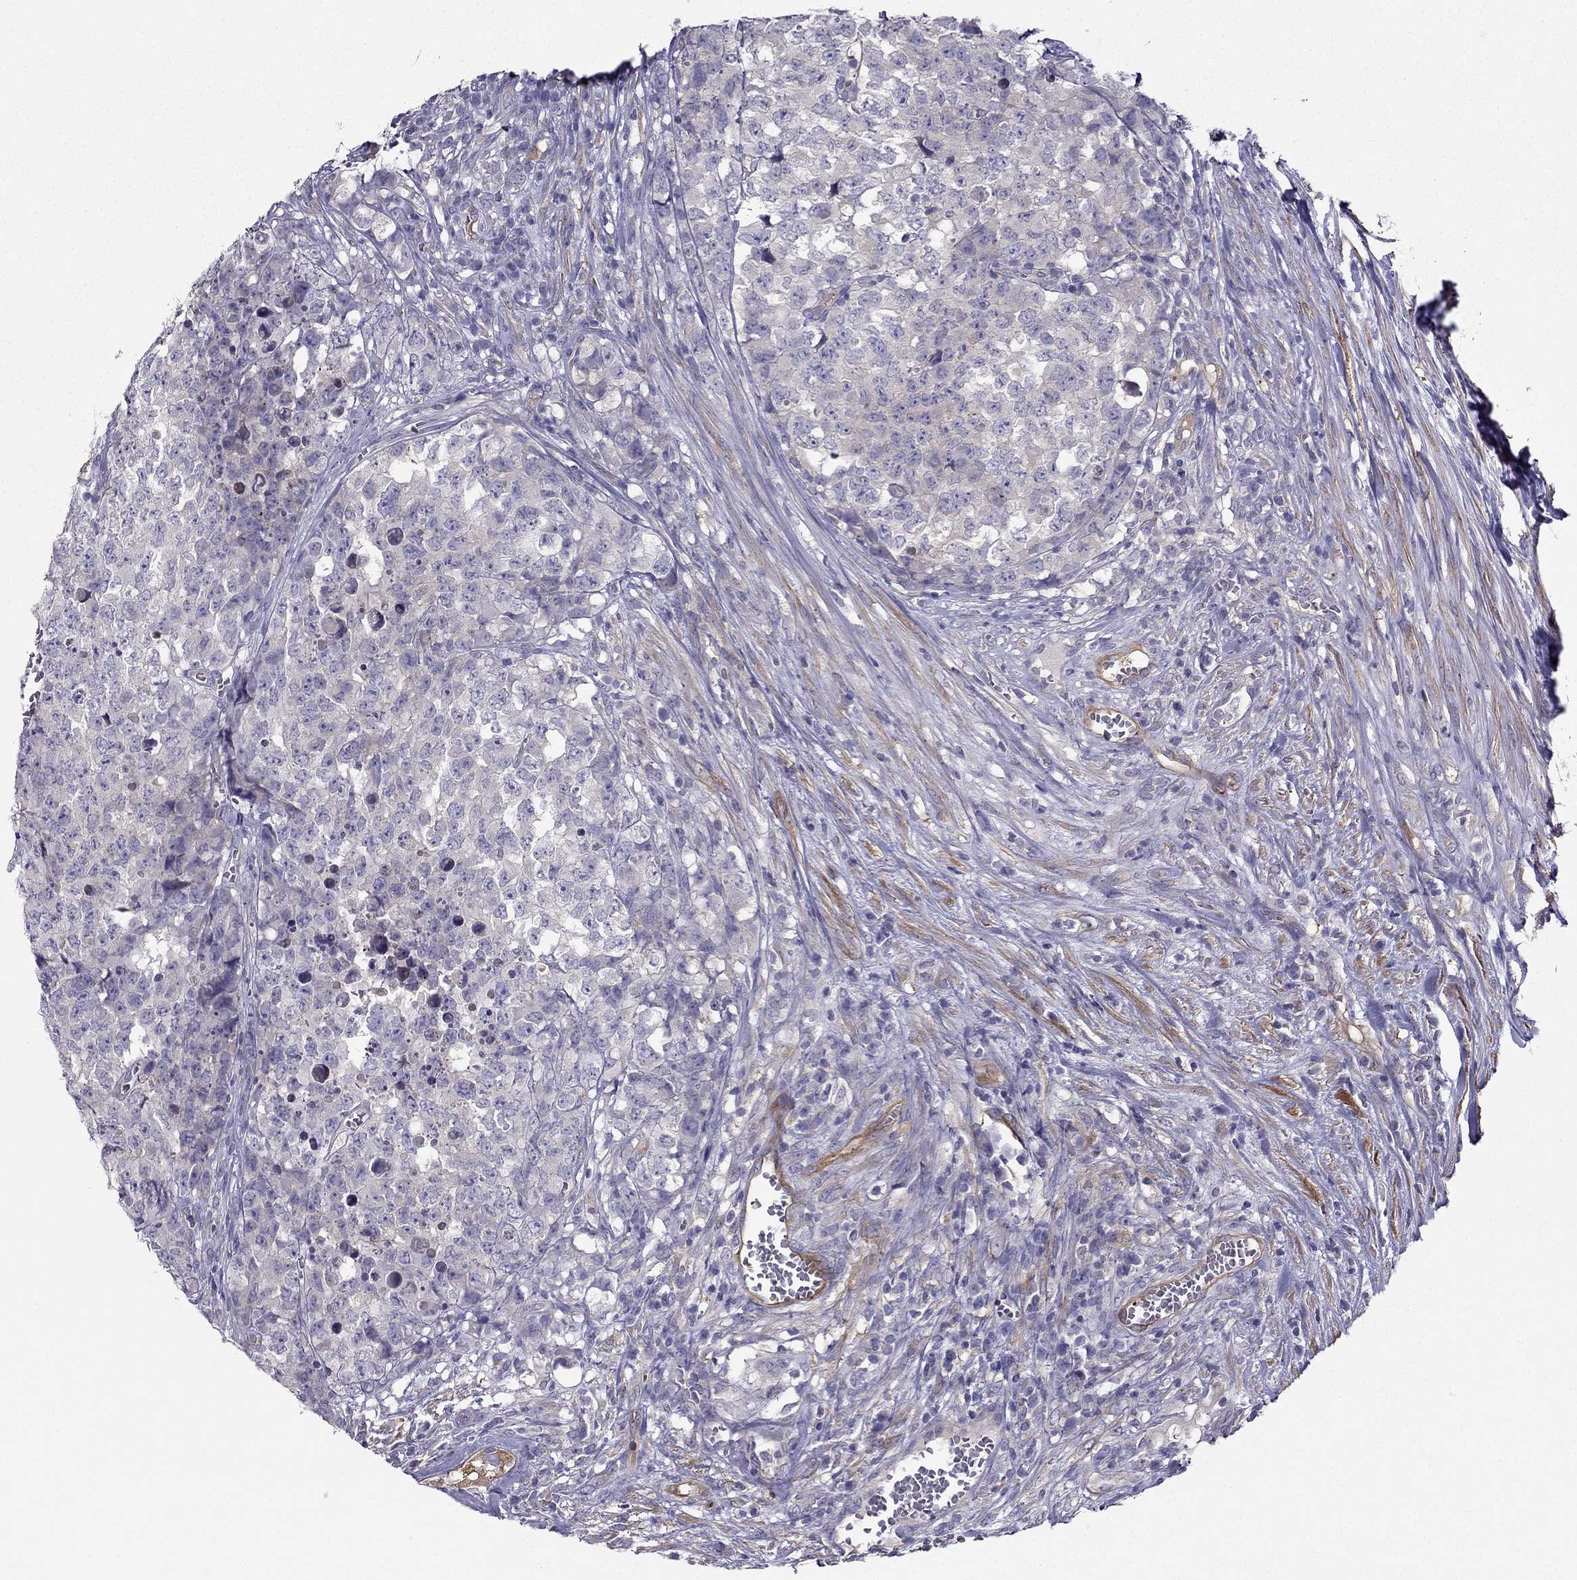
{"staining": {"intensity": "negative", "quantity": "none", "location": "none"}, "tissue": "testis cancer", "cell_type": "Tumor cells", "image_type": "cancer", "snomed": [{"axis": "morphology", "description": "Carcinoma, Embryonal, NOS"}, {"axis": "topography", "description": "Testis"}], "caption": "Testis cancer was stained to show a protein in brown. There is no significant positivity in tumor cells.", "gene": "SYT5", "patient": {"sex": "male", "age": 23}}